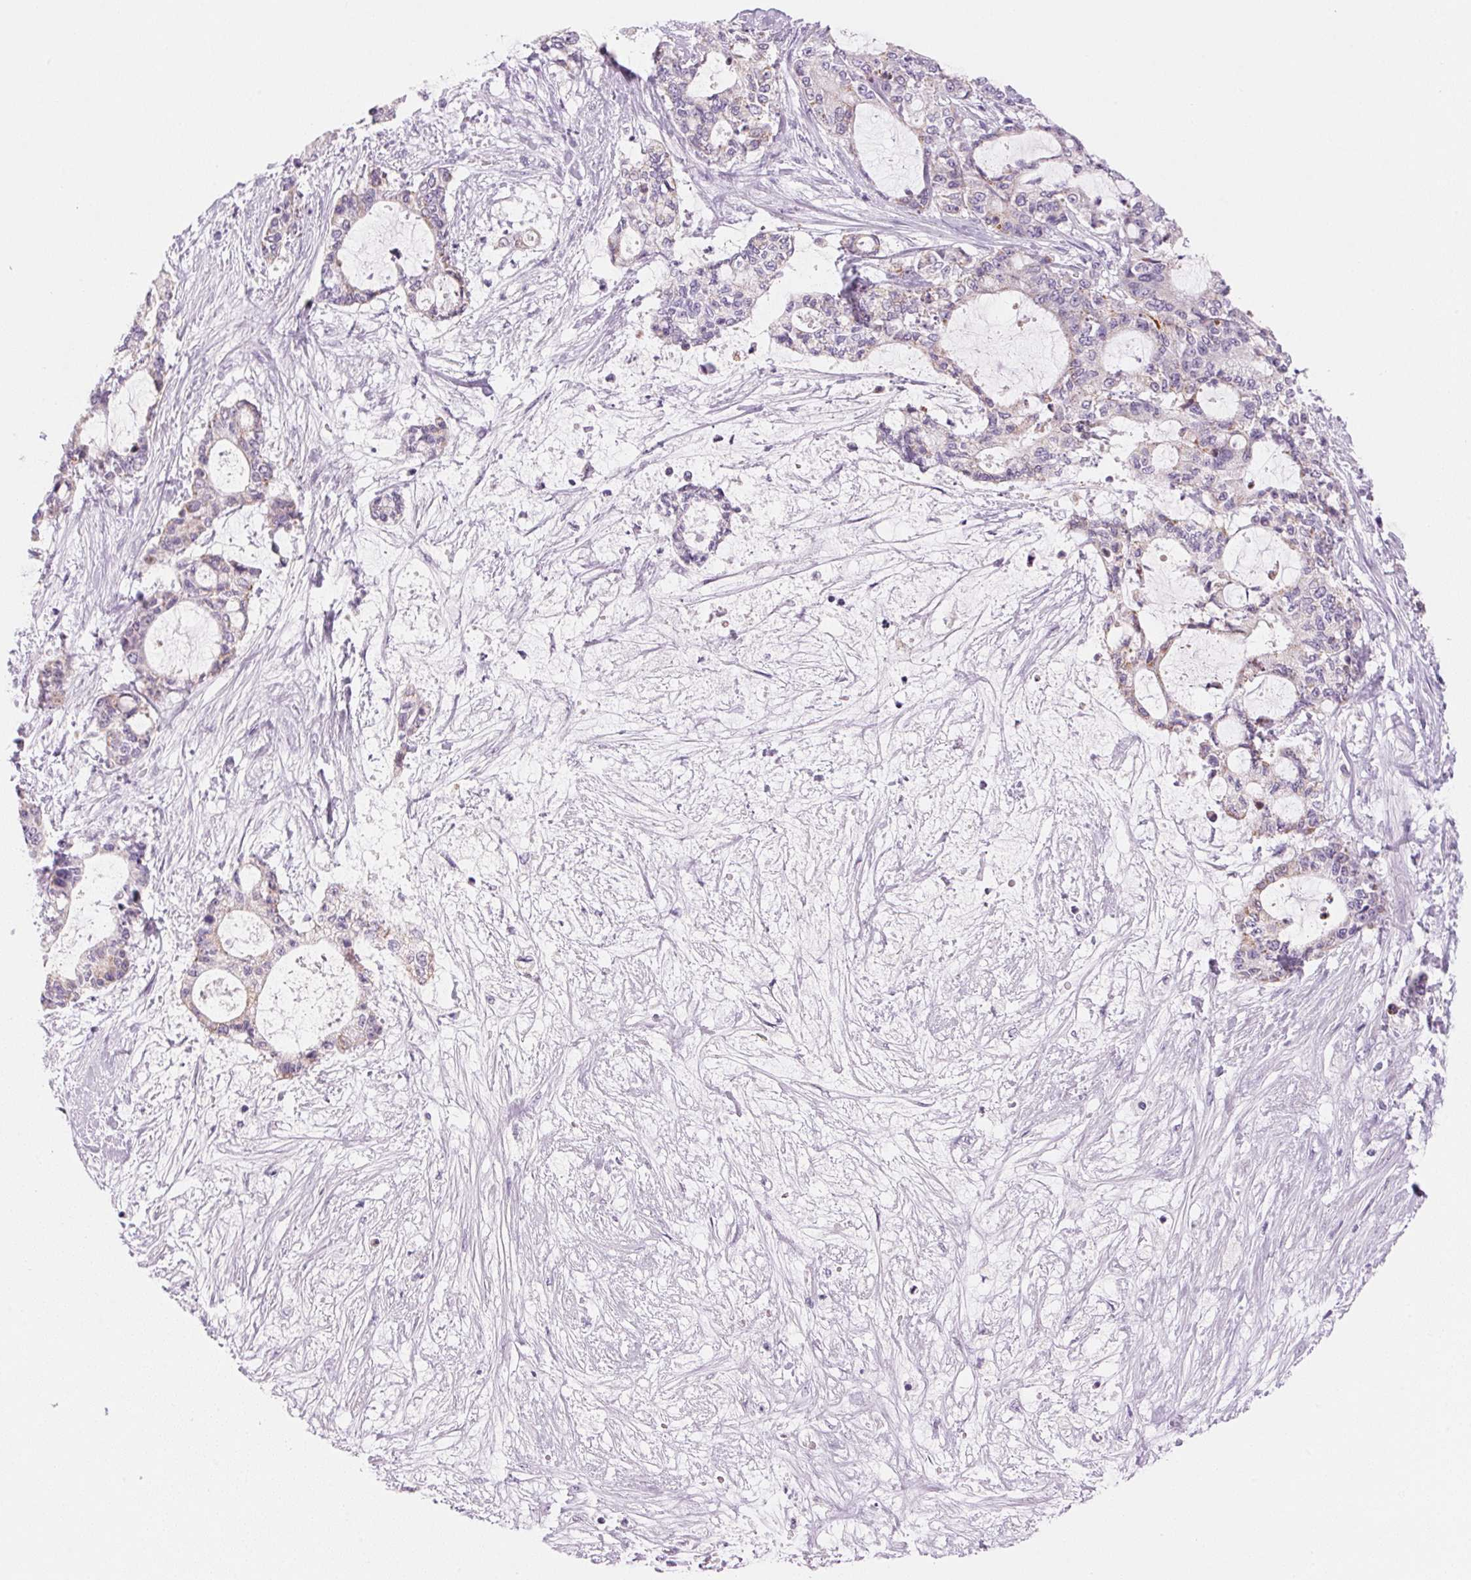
{"staining": {"intensity": "weak", "quantity": "<25%", "location": "cytoplasmic/membranous"}, "tissue": "liver cancer", "cell_type": "Tumor cells", "image_type": "cancer", "snomed": [{"axis": "morphology", "description": "Normal tissue, NOS"}, {"axis": "morphology", "description": "Cholangiocarcinoma"}, {"axis": "topography", "description": "Liver"}, {"axis": "topography", "description": "Peripheral nerve tissue"}], "caption": "Micrograph shows no significant protein staining in tumor cells of liver cholangiocarcinoma.", "gene": "CYP11B1", "patient": {"sex": "female", "age": 73}}